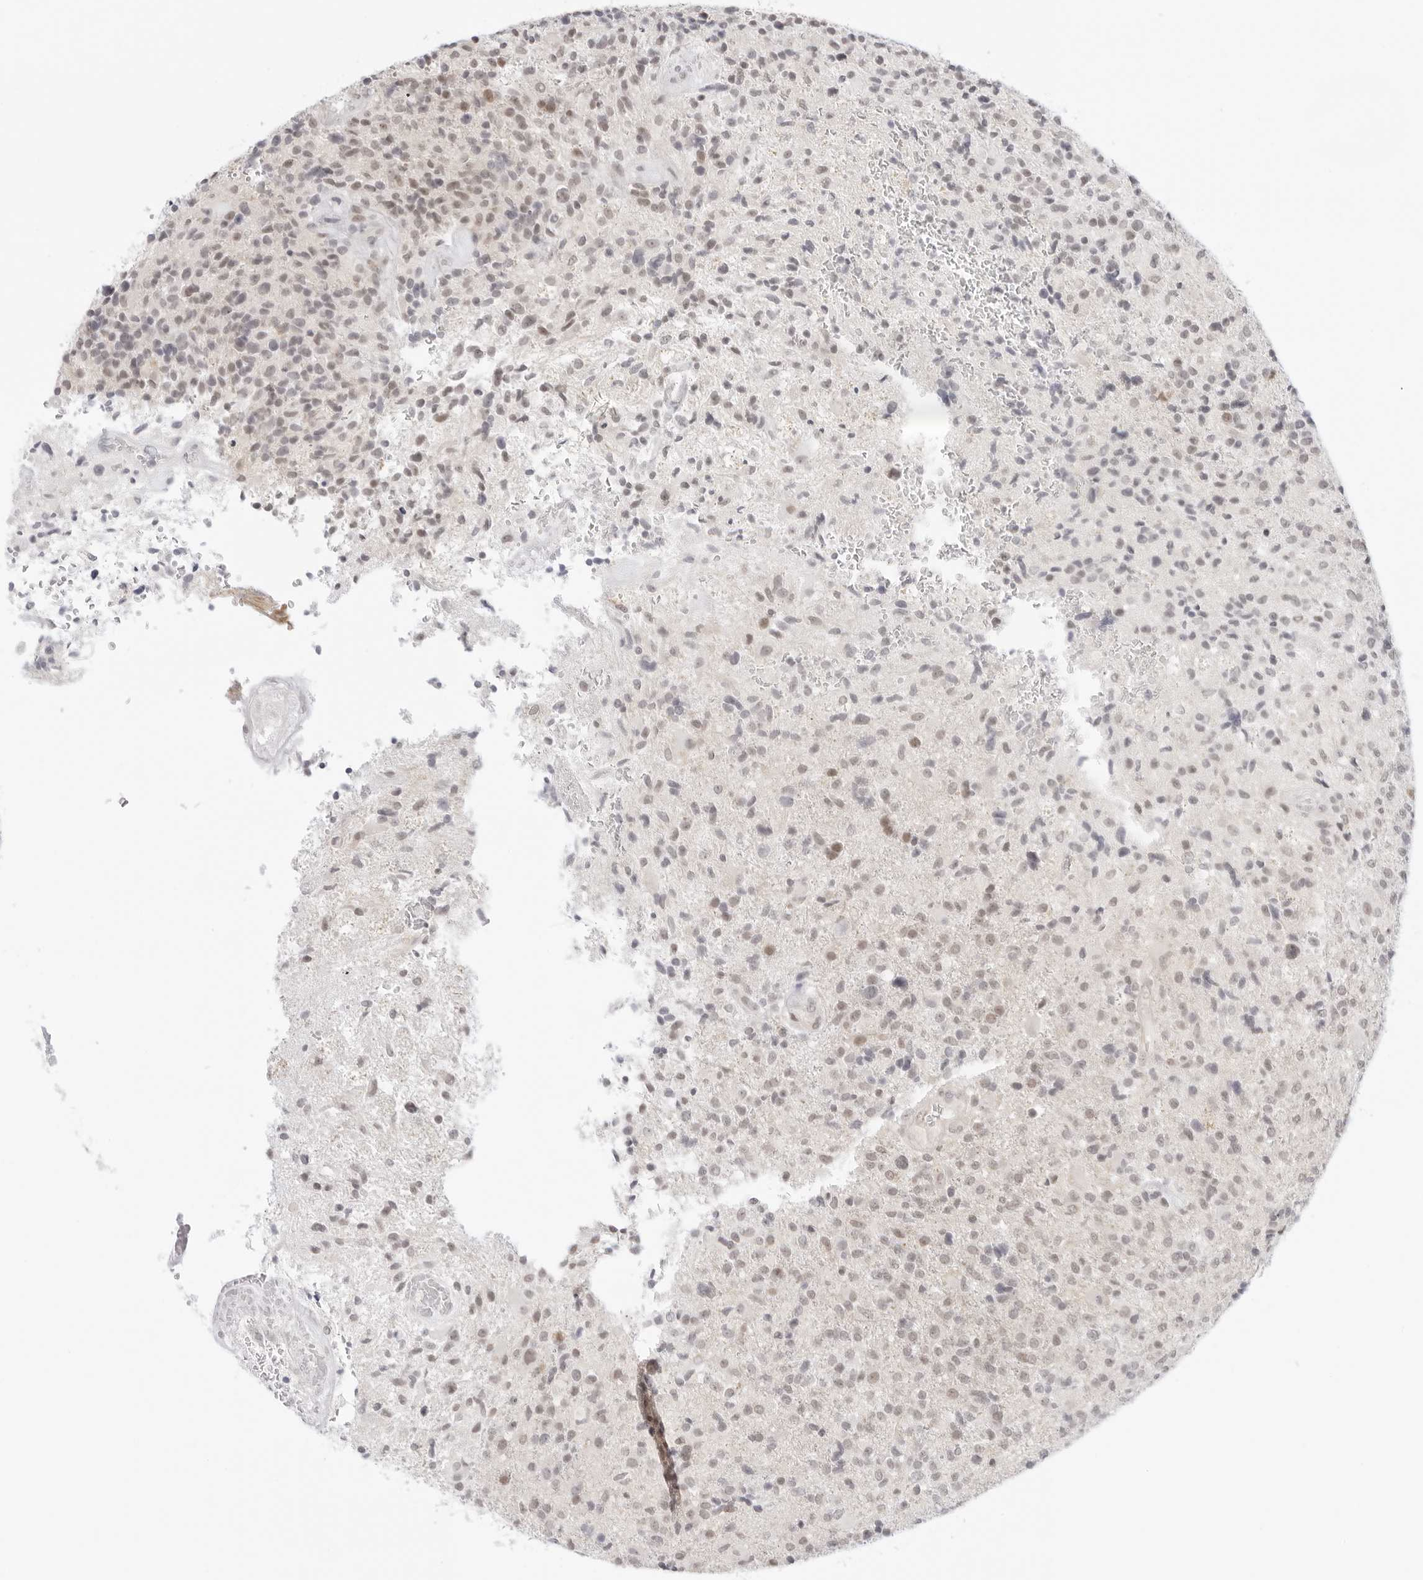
{"staining": {"intensity": "weak", "quantity": ">75%", "location": "nuclear"}, "tissue": "glioma", "cell_type": "Tumor cells", "image_type": "cancer", "snomed": [{"axis": "morphology", "description": "Glioma, malignant, High grade"}, {"axis": "topography", "description": "Brain"}], "caption": "Weak nuclear staining for a protein is present in approximately >75% of tumor cells of high-grade glioma (malignant) using immunohistochemistry.", "gene": "MED18", "patient": {"sex": "male", "age": 72}}